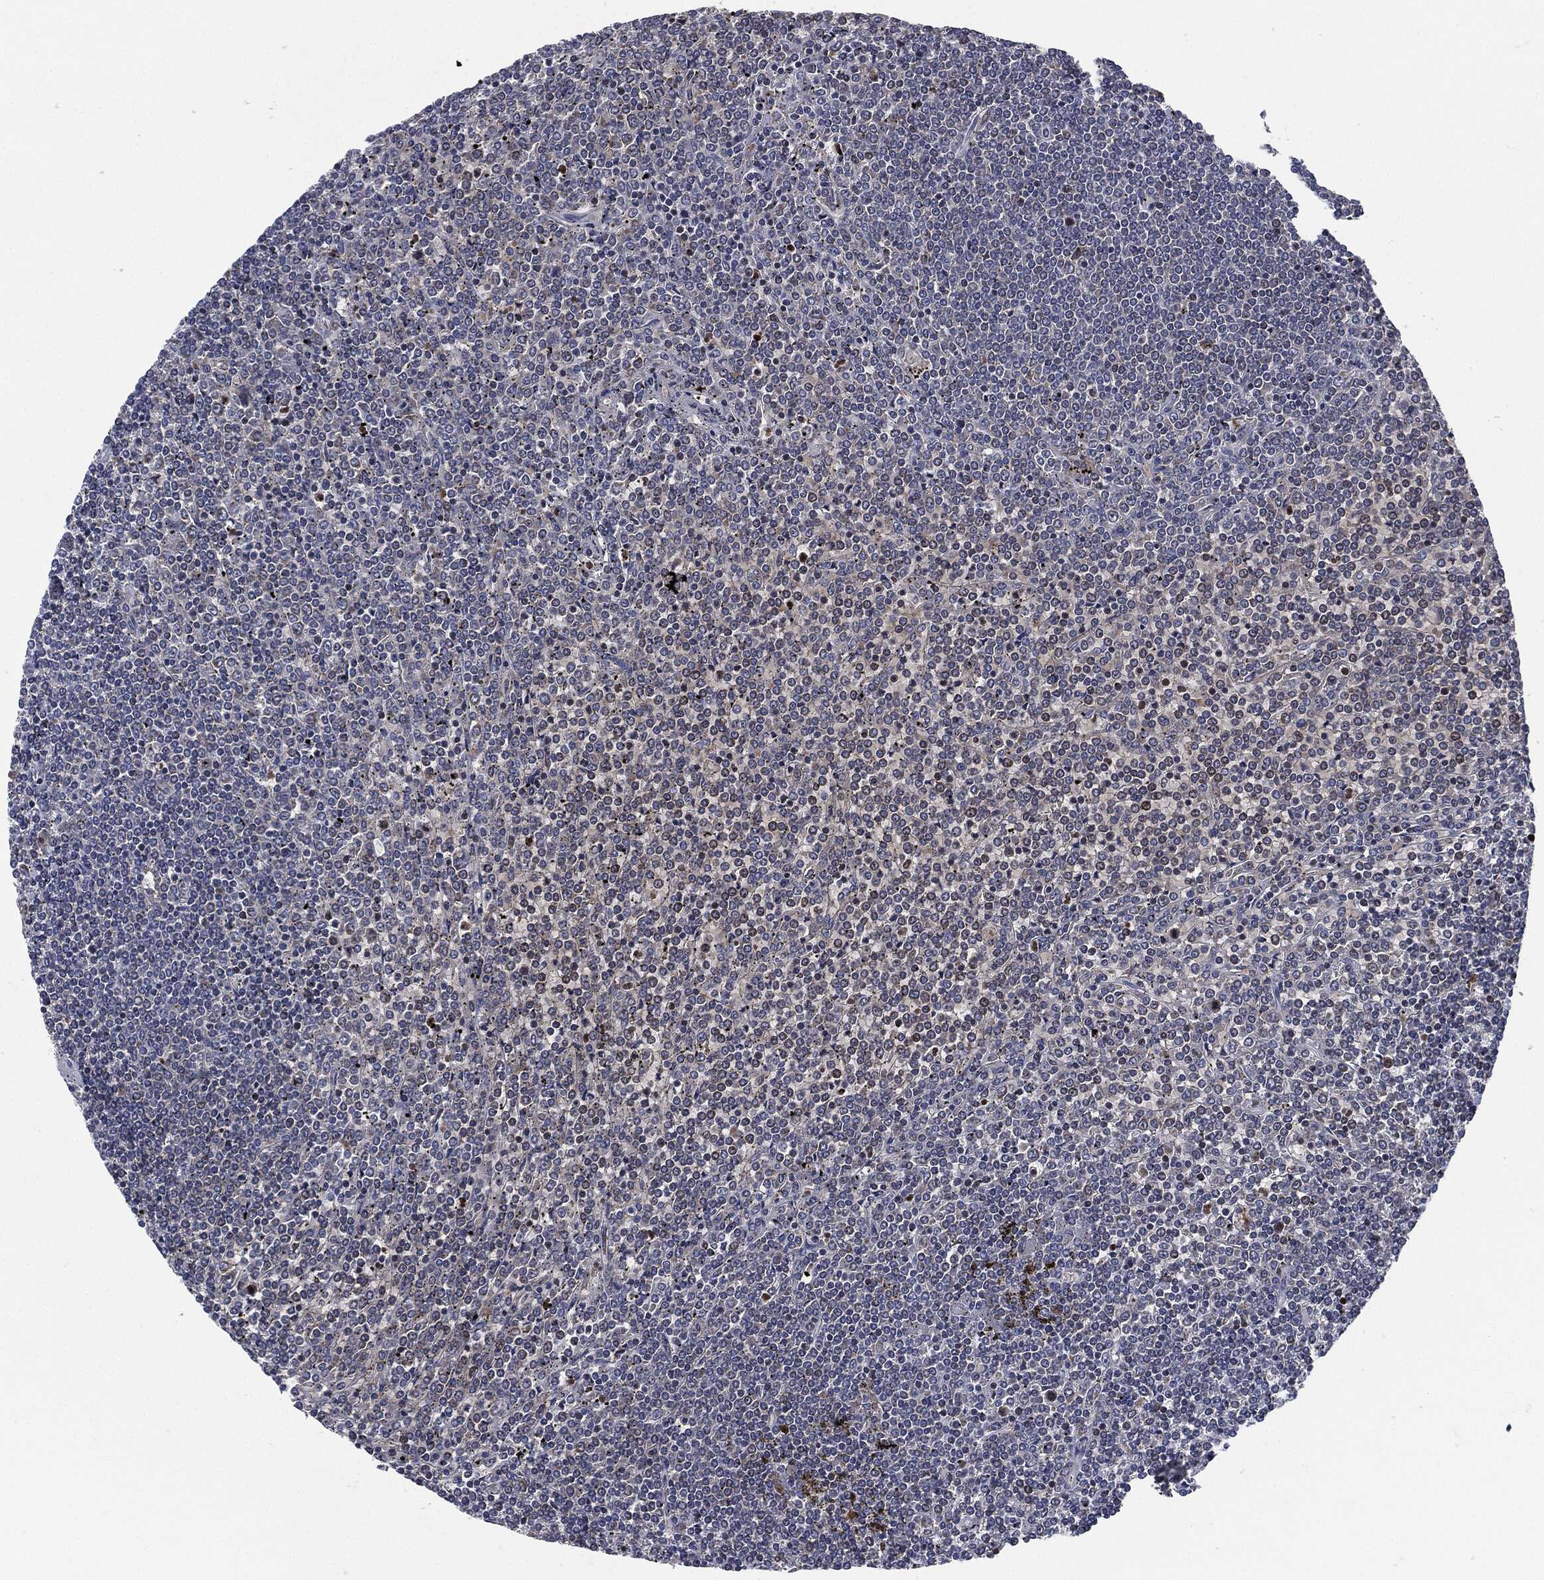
{"staining": {"intensity": "negative", "quantity": "none", "location": "none"}, "tissue": "lymphoma", "cell_type": "Tumor cells", "image_type": "cancer", "snomed": [{"axis": "morphology", "description": "Malignant lymphoma, non-Hodgkin's type, Low grade"}, {"axis": "topography", "description": "Spleen"}], "caption": "This is an immunohistochemistry photomicrograph of lymphoma. There is no positivity in tumor cells.", "gene": "SIGLEC9", "patient": {"sex": "female", "age": 19}}